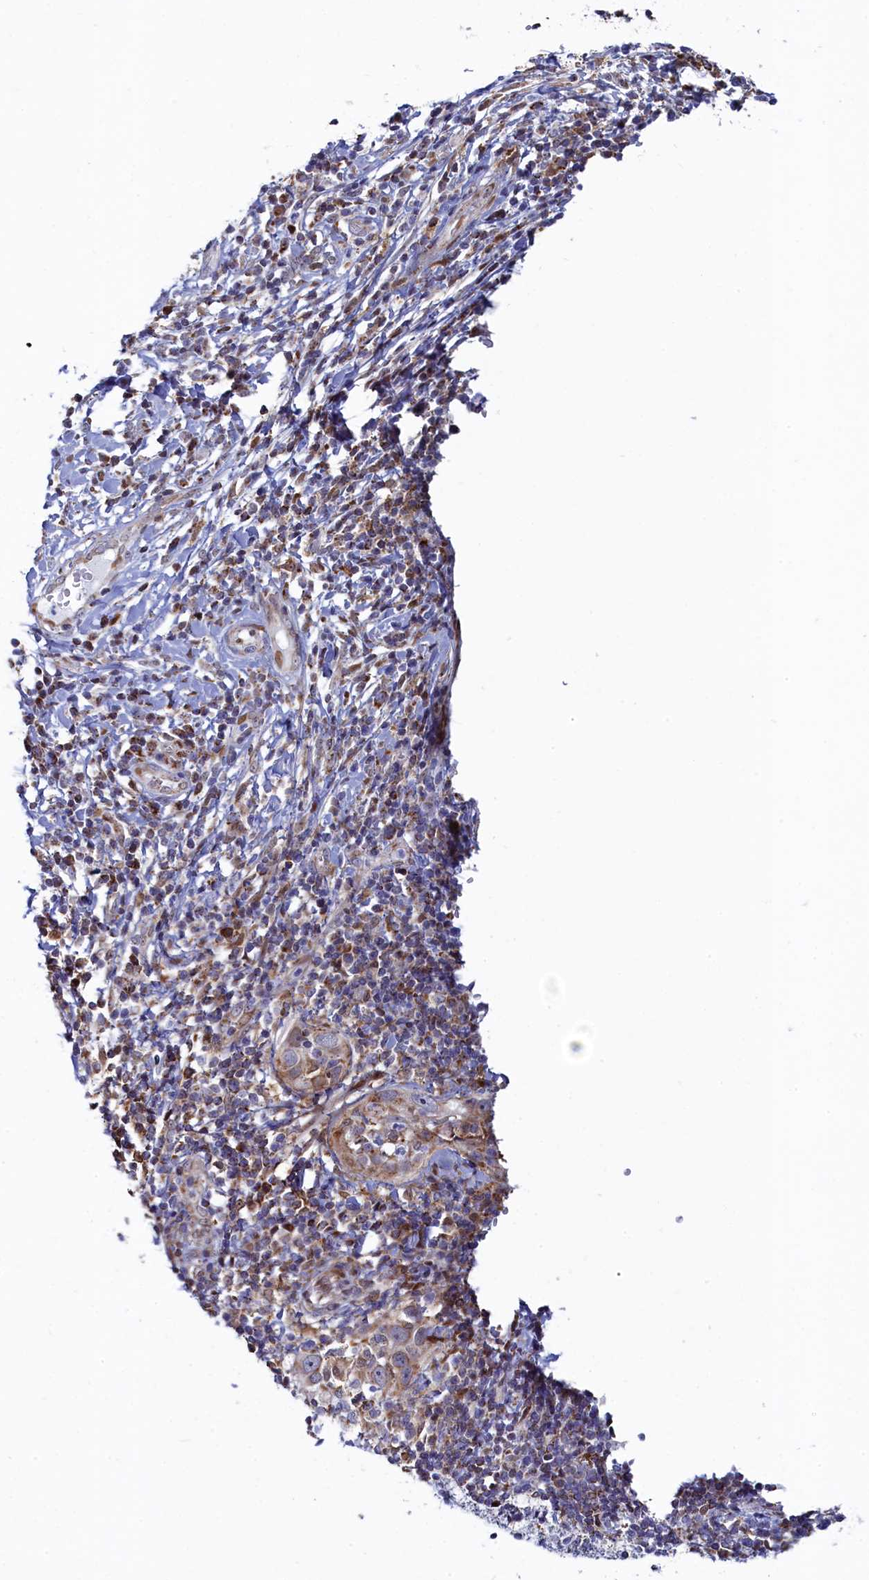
{"staining": {"intensity": "weak", "quantity": "25%-75%", "location": "cytoplasmic/membranous"}, "tissue": "cervical cancer", "cell_type": "Tumor cells", "image_type": "cancer", "snomed": [{"axis": "morphology", "description": "Squamous cell carcinoma, NOS"}, {"axis": "topography", "description": "Cervix"}], "caption": "Immunohistochemical staining of squamous cell carcinoma (cervical) shows low levels of weak cytoplasmic/membranous expression in about 25%-75% of tumor cells.", "gene": "HDGFL3", "patient": {"sex": "female", "age": 31}}